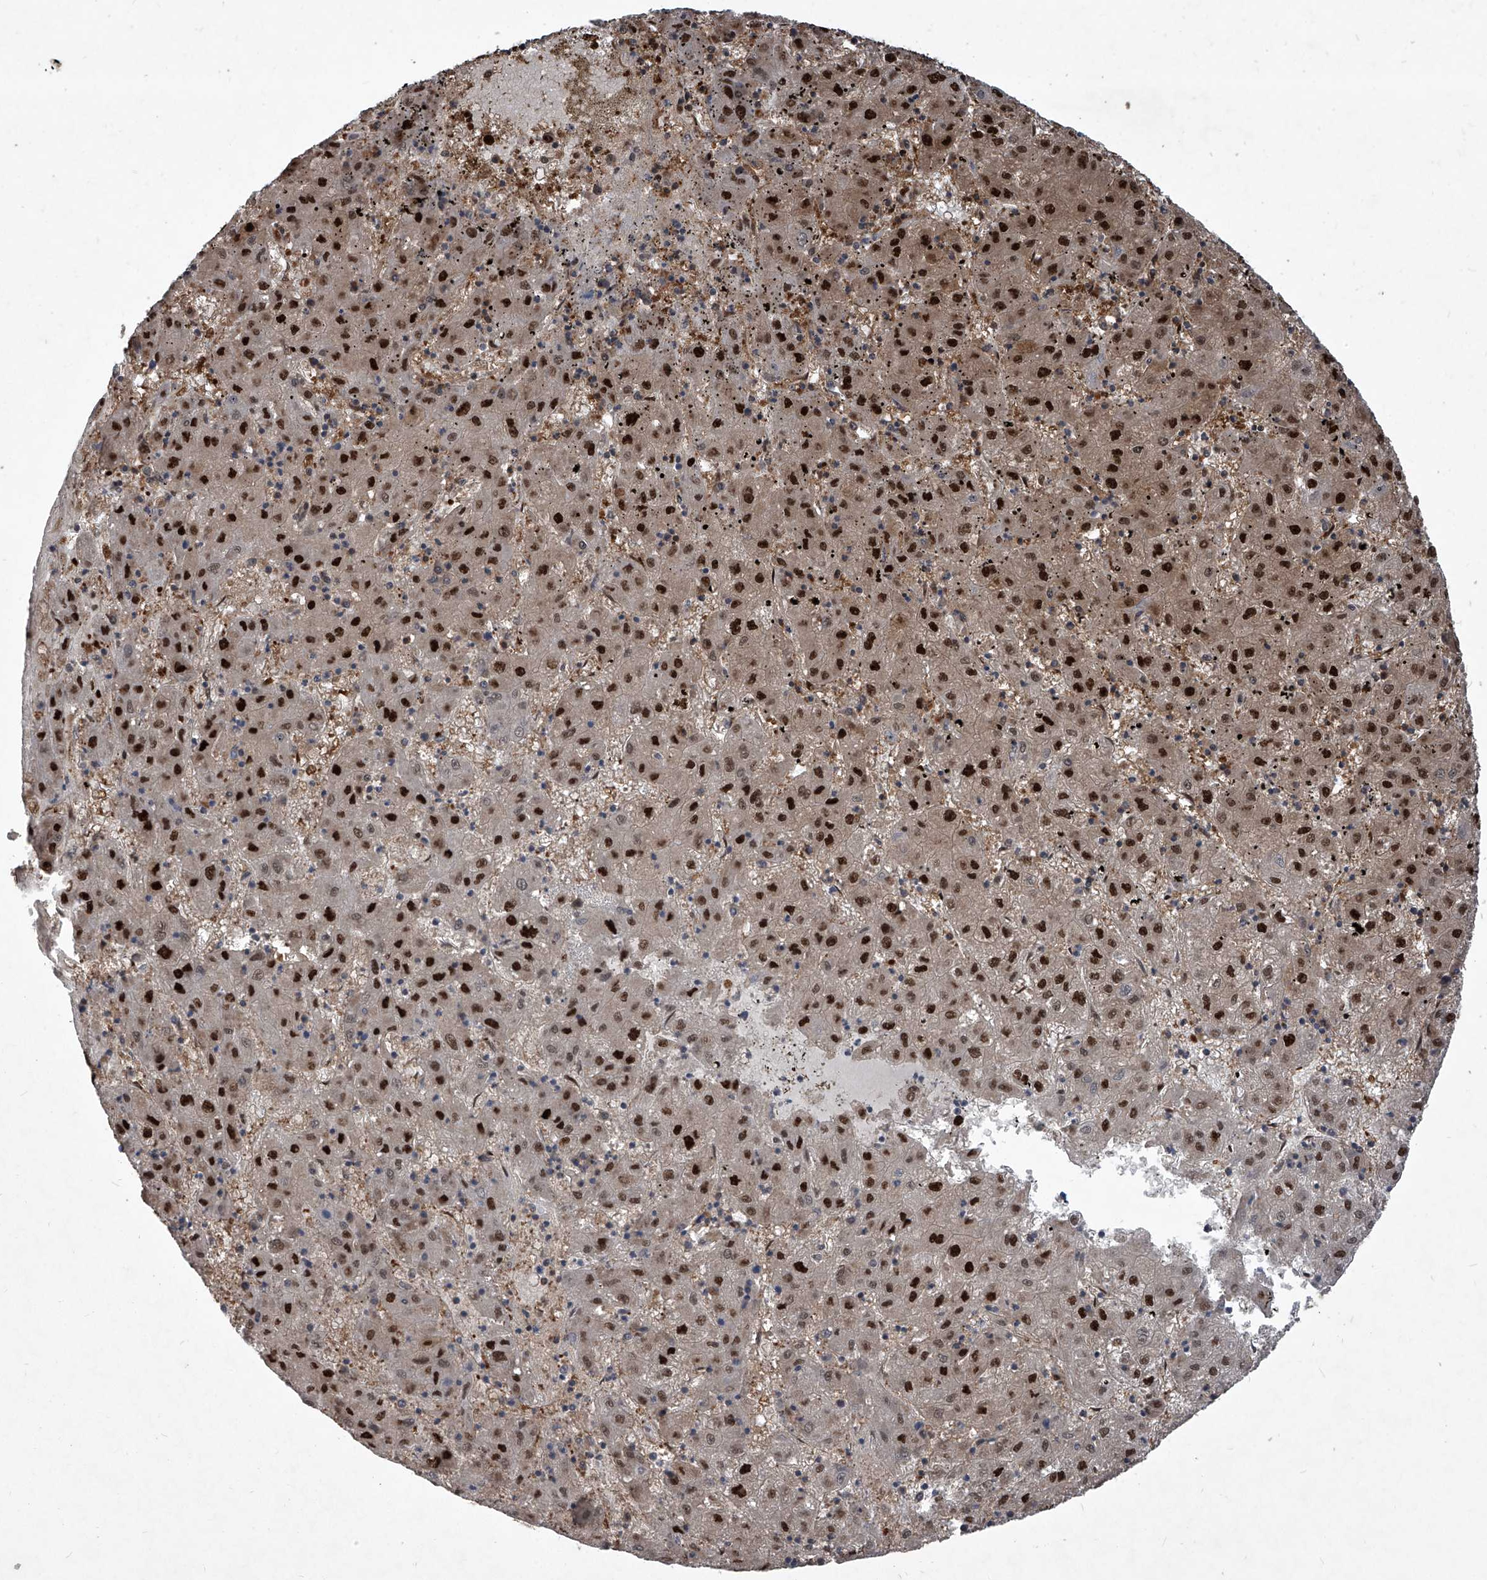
{"staining": {"intensity": "strong", "quantity": ">75%", "location": "nuclear"}, "tissue": "liver cancer", "cell_type": "Tumor cells", "image_type": "cancer", "snomed": [{"axis": "morphology", "description": "Carcinoma, Hepatocellular, NOS"}, {"axis": "topography", "description": "Liver"}], "caption": "Immunohistochemical staining of hepatocellular carcinoma (liver) reveals high levels of strong nuclear positivity in about >75% of tumor cells. The protein of interest is stained brown, and the nuclei are stained in blue (DAB (3,3'-diaminobenzidine) IHC with brightfield microscopy, high magnification).", "gene": "PSMB1", "patient": {"sex": "male", "age": 72}}